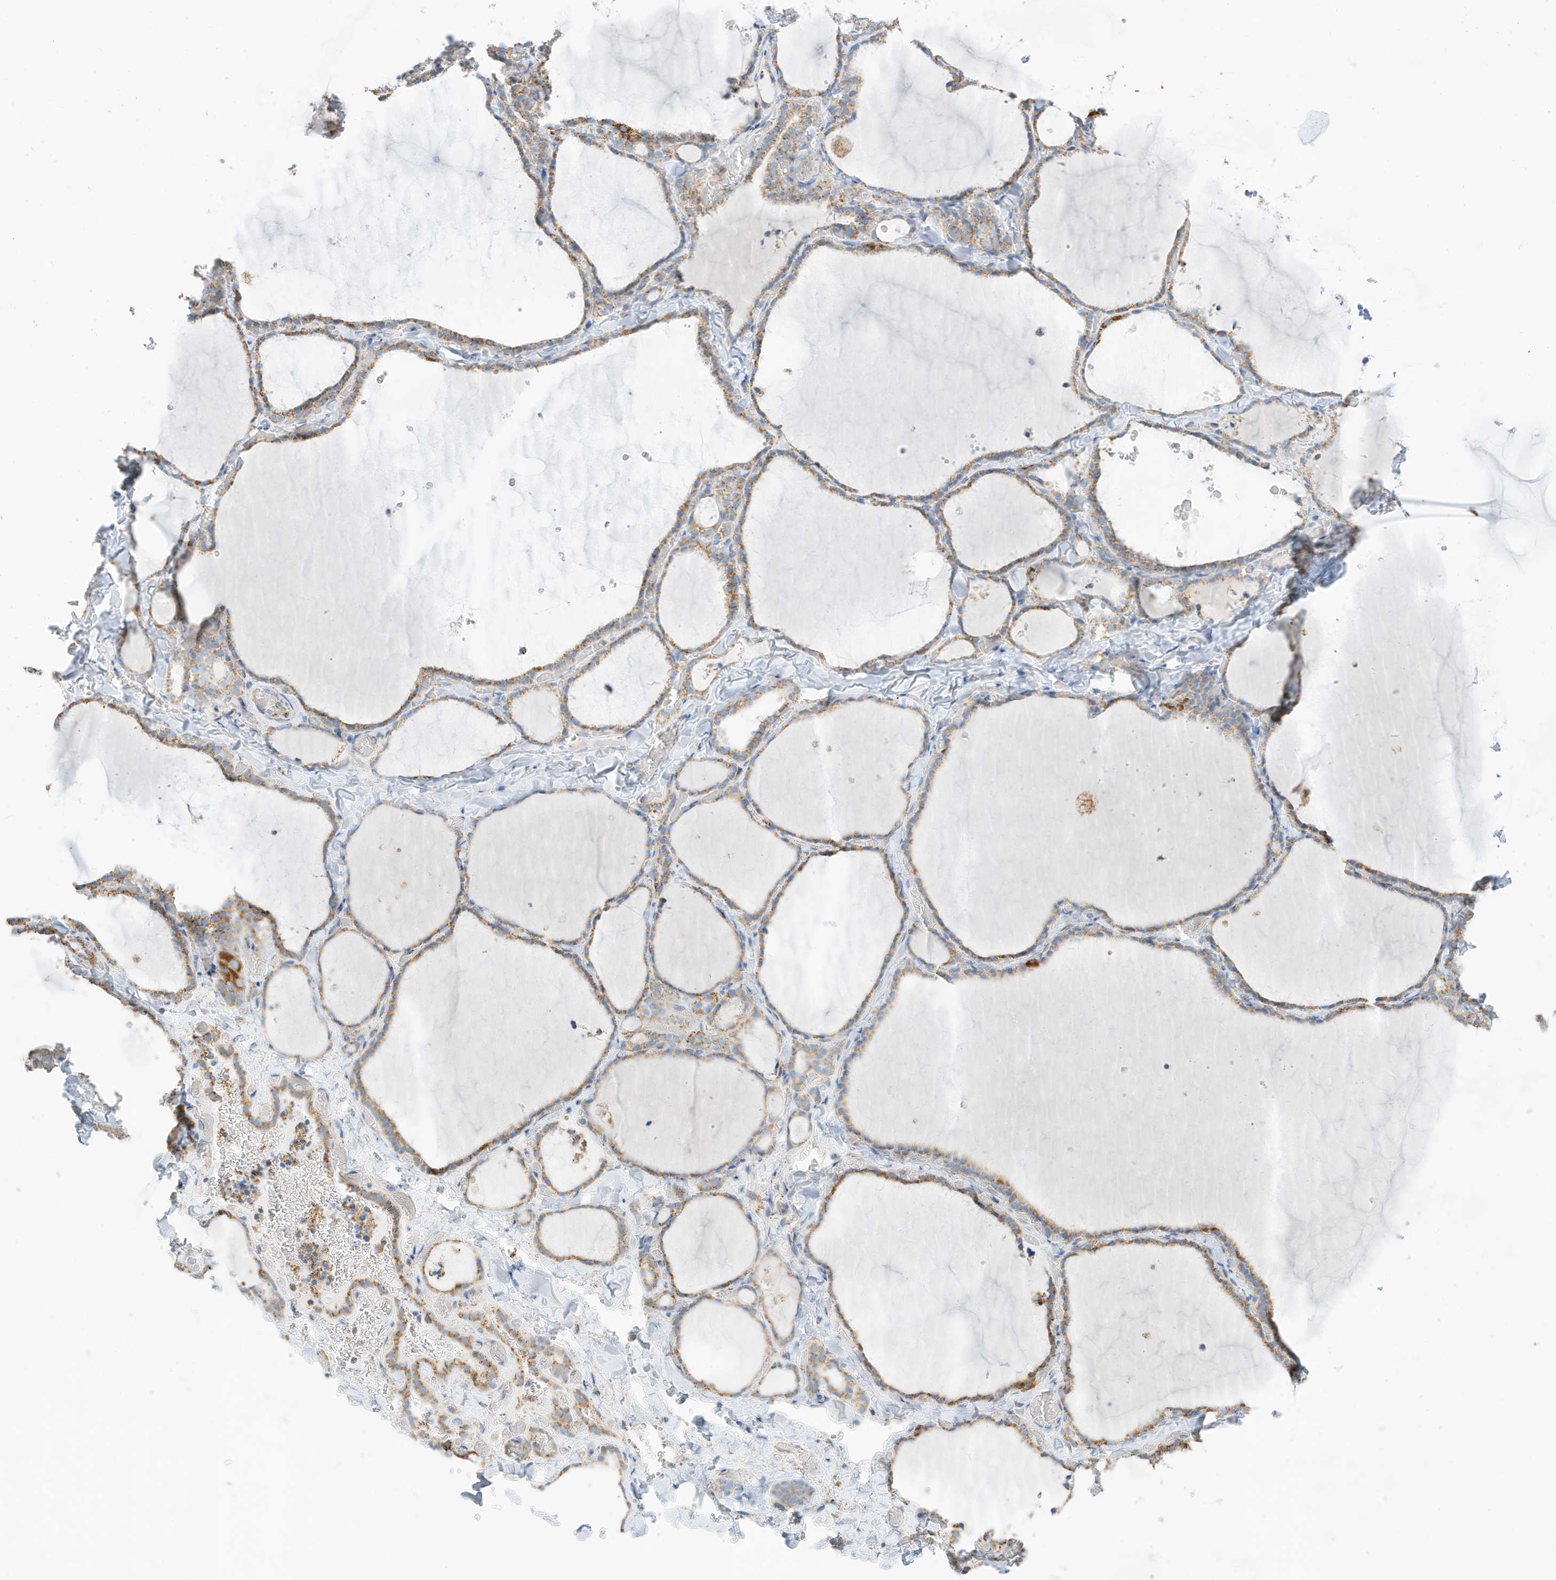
{"staining": {"intensity": "moderate", "quantity": "25%-75%", "location": "cytoplasmic/membranous"}, "tissue": "thyroid gland", "cell_type": "Glandular cells", "image_type": "normal", "snomed": [{"axis": "morphology", "description": "Normal tissue, NOS"}, {"axis": "topography", "description": "Thyroid gland"}], "caption": "Immunohistochemistry photomicrograph of unremarkable thyroid gland: thyroid gland stained using IHC reveals medium levels of moderate protein expression localized specifically in the cytoplasmic/membranous of glandular cells, appearing as a cytoplasmic/membranous brown color.", "gene": "CAPN13", "patient": {"sex": "female", "age": 22}}